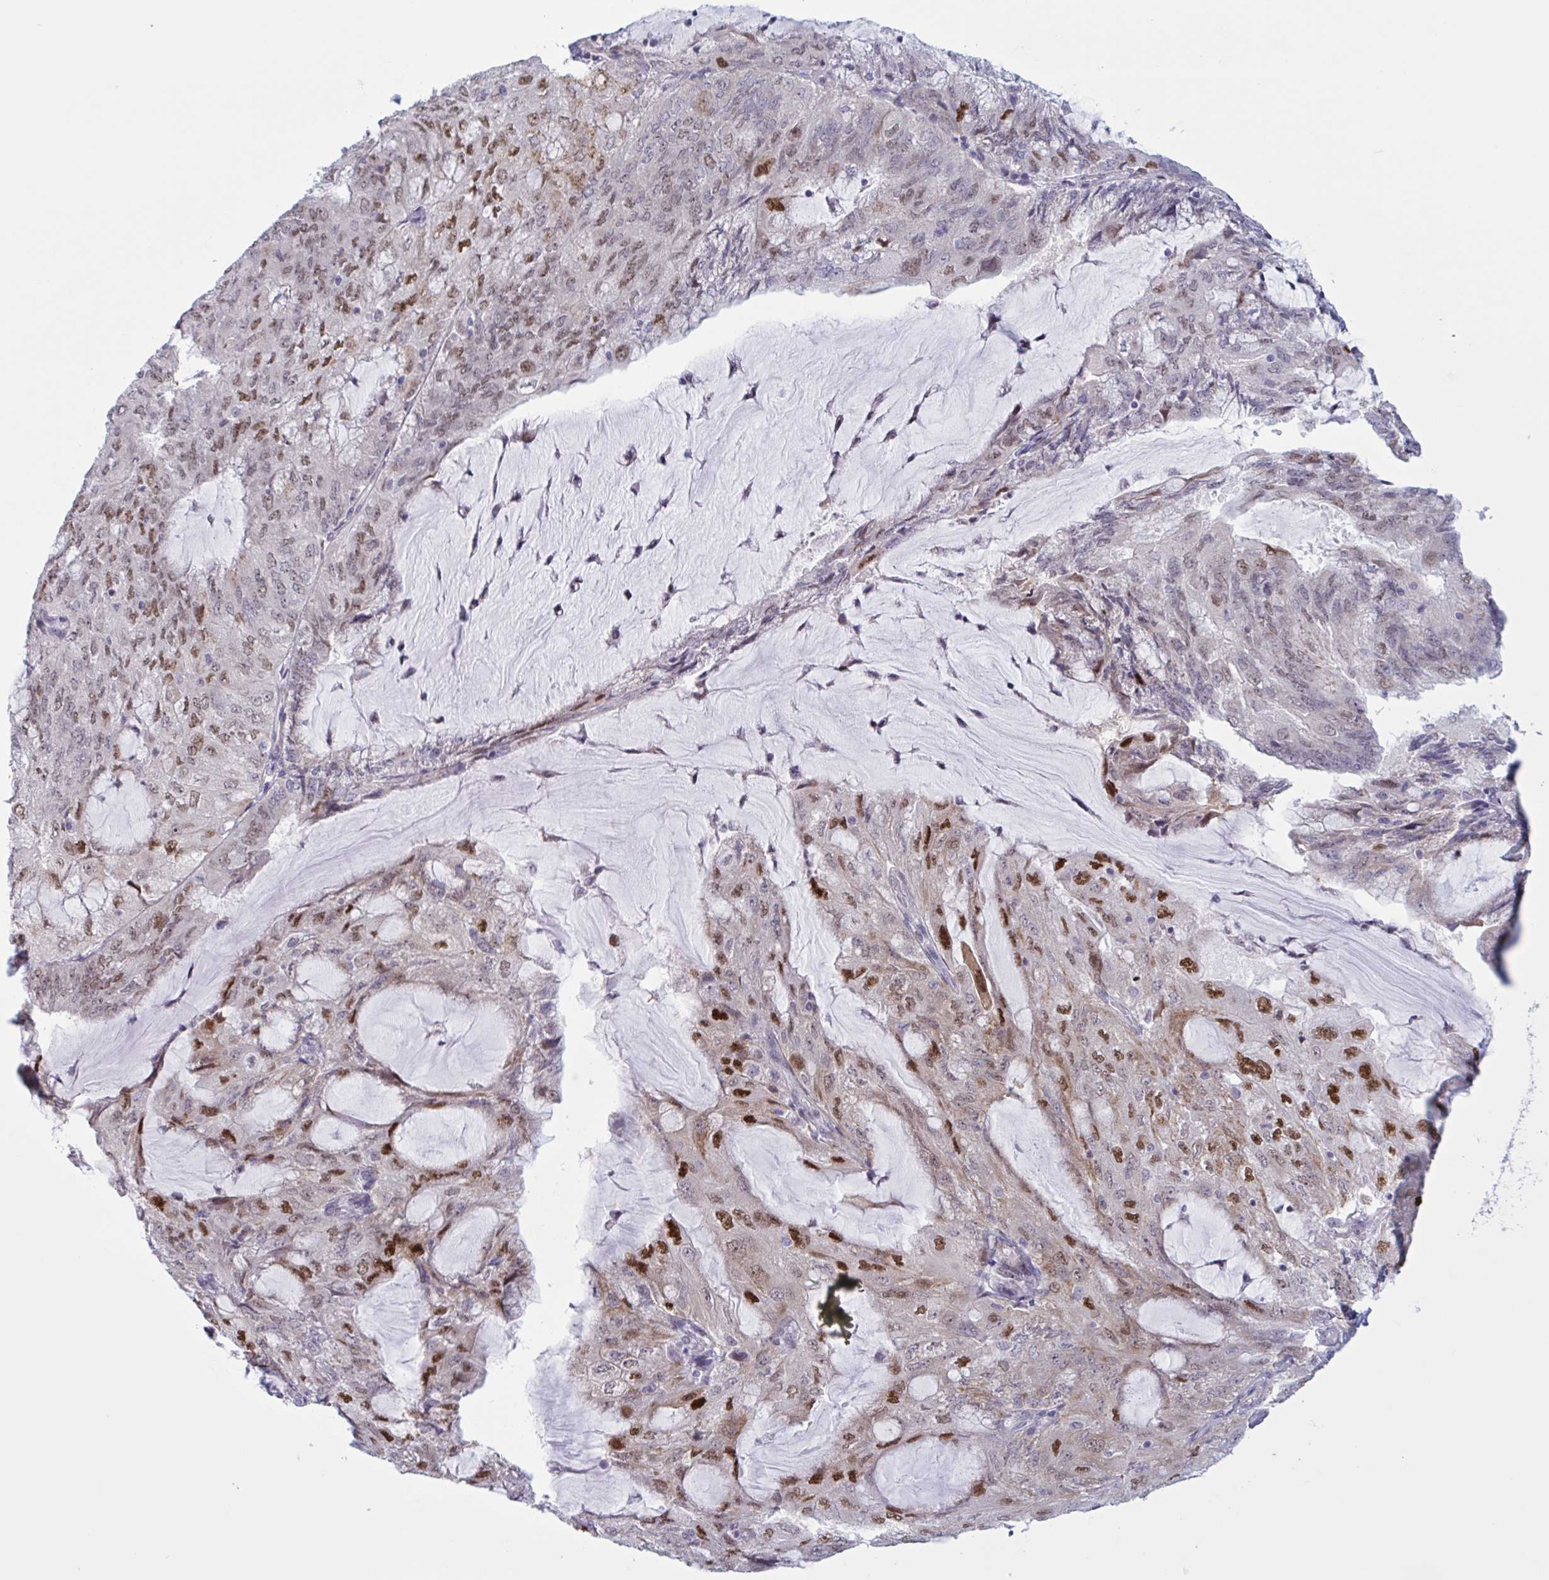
{"staining": {"intensity": "moderate", "quantity": "25%-75%", "location": "nuclear"}, "tissue": "endometrial cancer", "cell_type": "Tumor cells", "image_type": "cancer", "snomed": [{"axis": "morphology", "description": "Adenocarcinoma, NOS"}, {"axis": "topography", "description": "Endometrium"}], "caption": "Immunohistochemical staining of endometrial cancer exhibits moderate nuclear protein expression in about 25%-75% of tumor cells.", "gene": "PRMT6", "patient": {"sex": "female", "age": 81}}